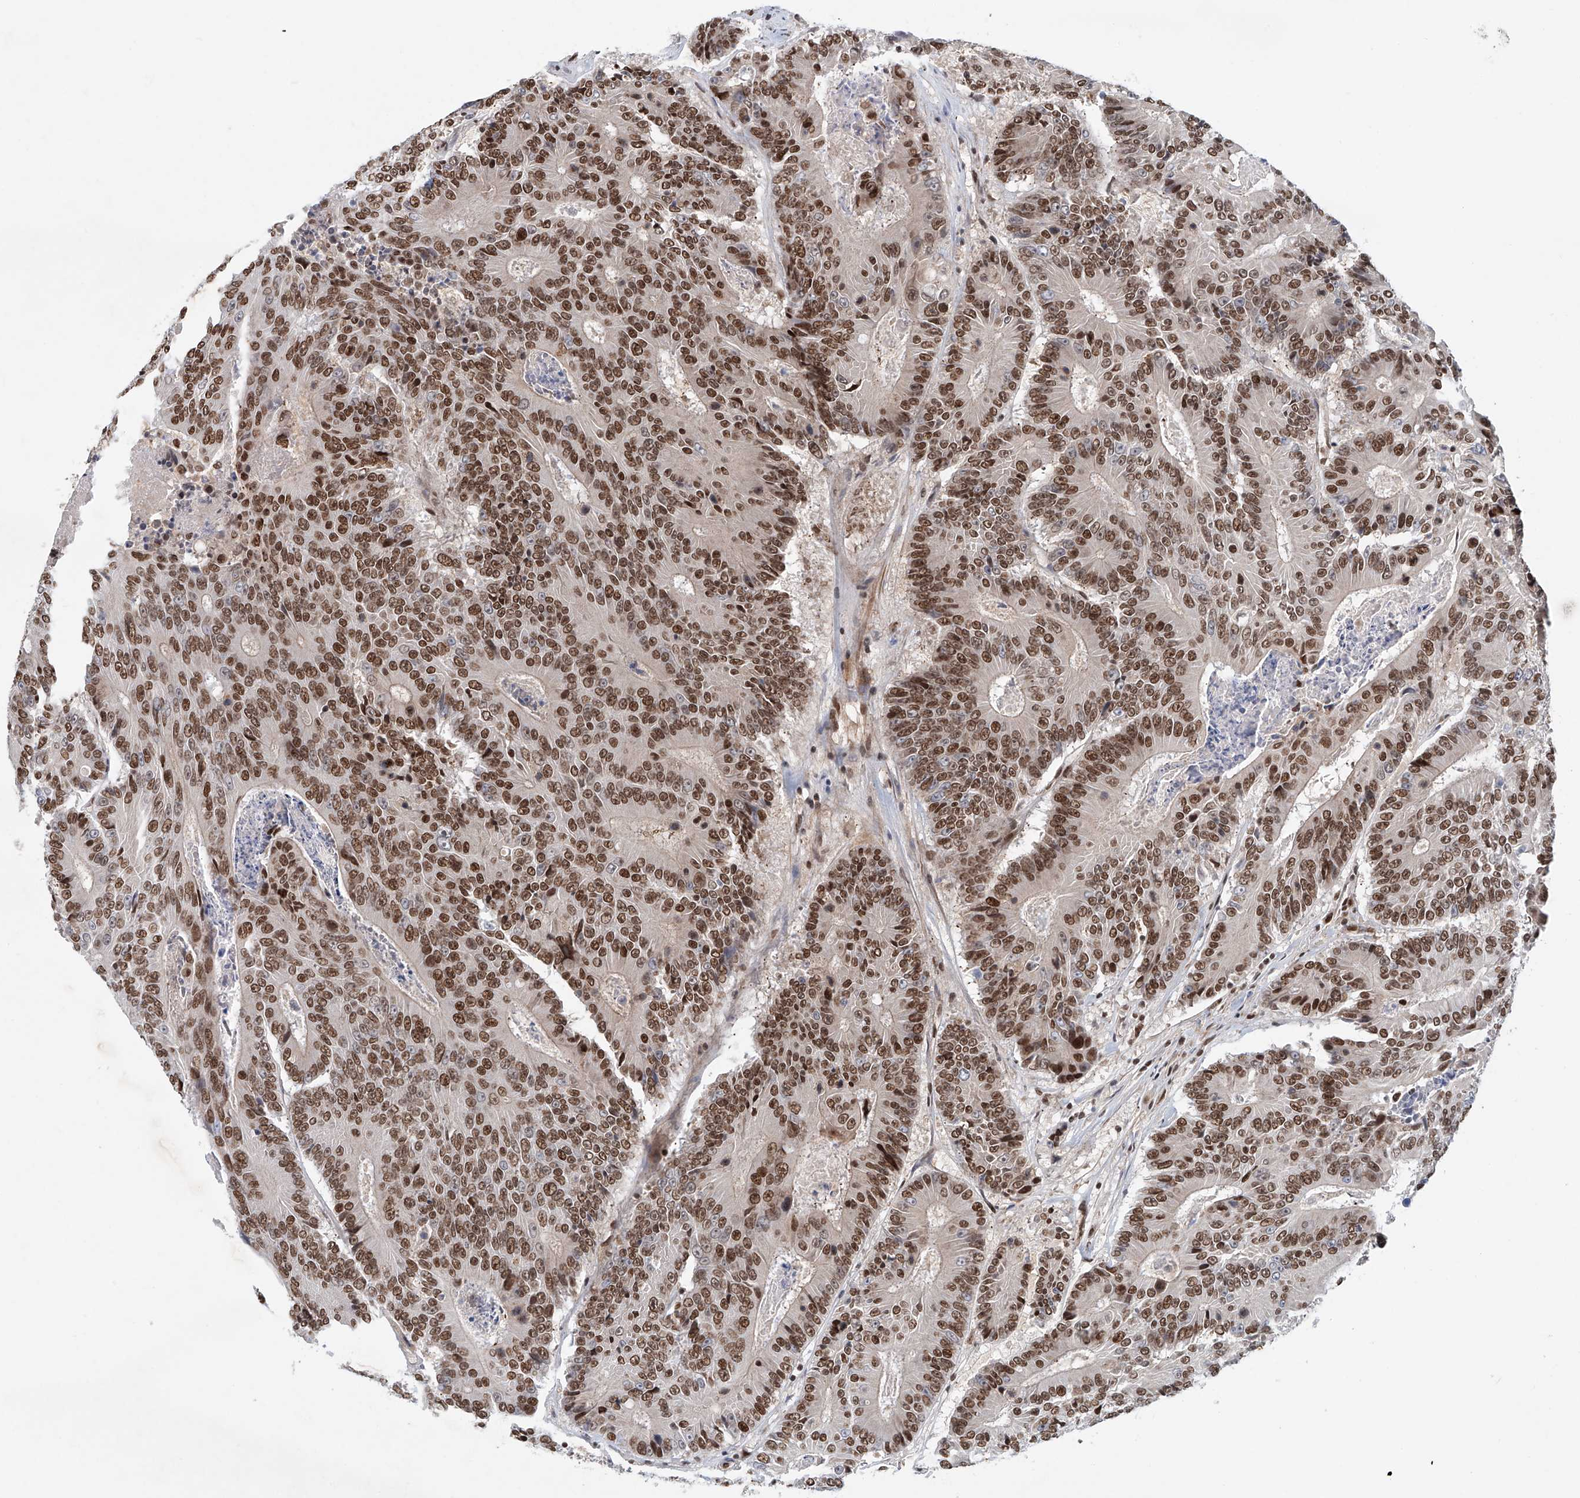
{"staining": {"intensity": "moderate", "quantity": ">75%", "location": "nuclear"}, "tissue": "colorectal cancer", "cell_type": "Tumor cells", "image_type": "cancer", "snomed": [{"axis": "morphology", "description": "Adenocarcinoma, NOS"}, {"axis": "topography", "description": "Colon"}], "caption": "Colorectal cancer stained for a protein (brown) shows moderate nuclear positive staining in approximately >75% of tumor cells.", "gene": "ZNF470", "patient": {"sex": "male", "age": 83}}